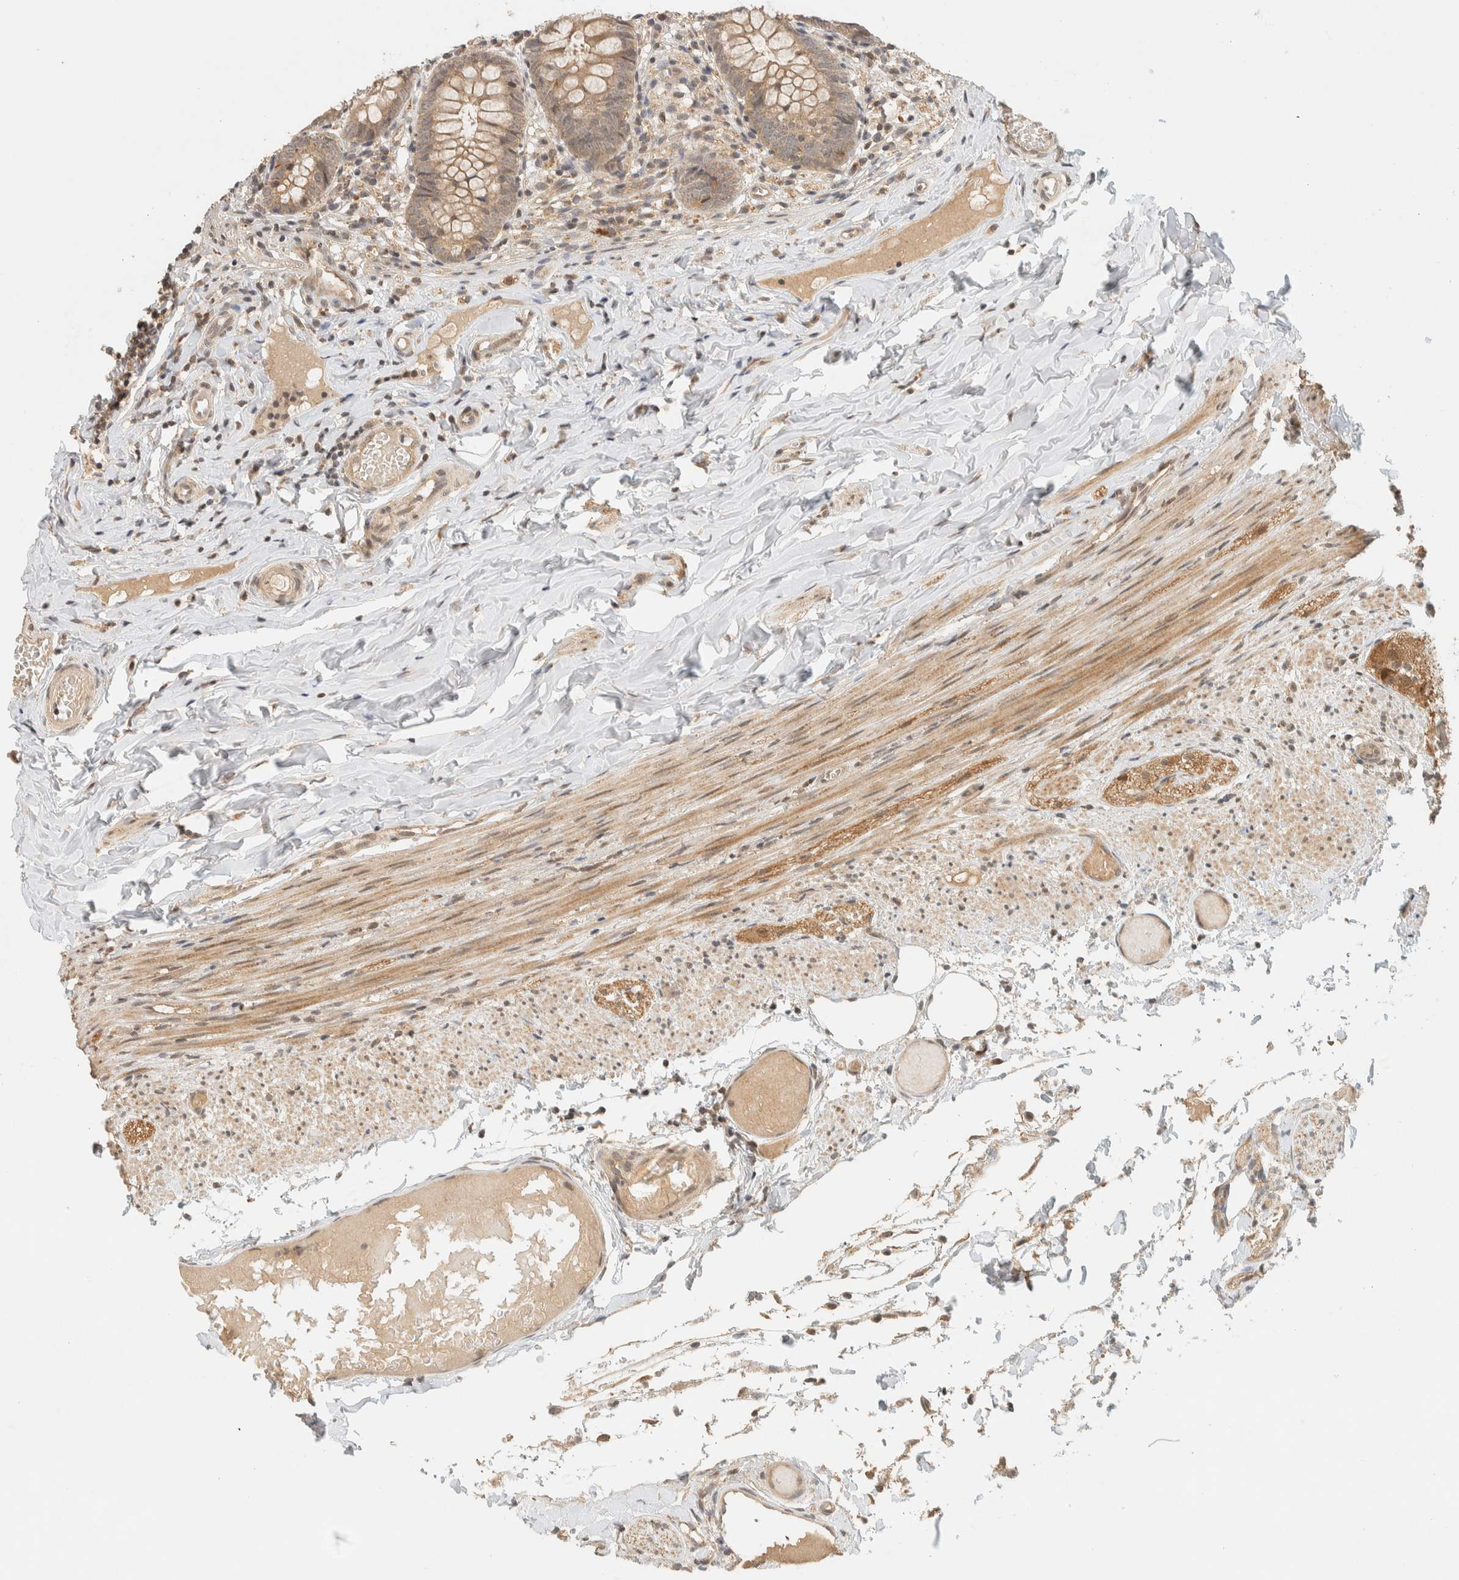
{"staining": {"intensity": "moderate", "quantity": ">75%", "location": "cytoplasmic/membranous"}, "tissue": "appendix", "cell_type": "Glandular cells", "image_type": "normal", "snomed": [{"axis": "morphology", "description": "Normal tissue, NOS"}, {"axis": "topography", "description": "Appendix"}], "caption": "Unremarkable appendix shows moderate cytoplasmic/membranous positivity in approximately >75% of glandular cells, visualized by immunohistochemistry.", "gene": "KIFAP3", "patient": {"sex": "male", "age": 8}}